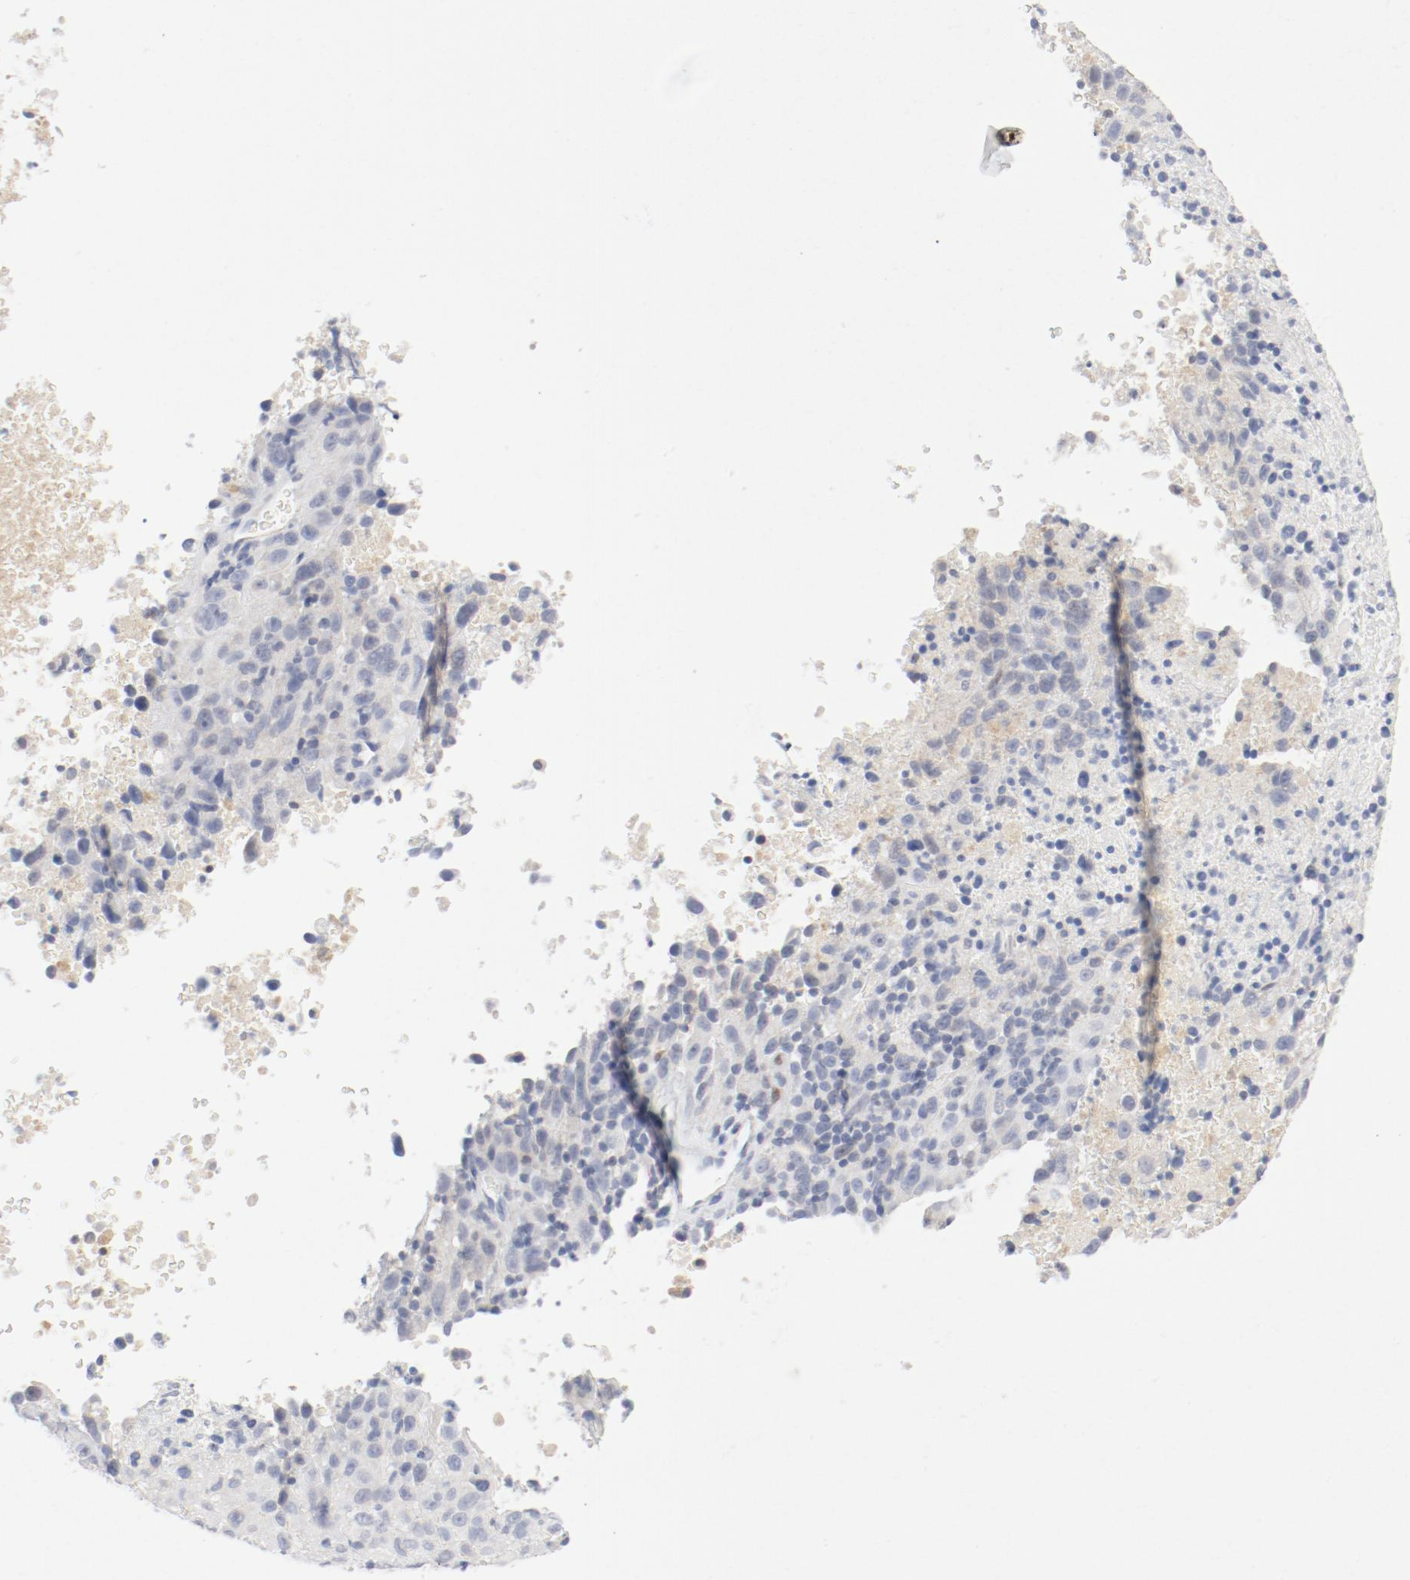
{"staining": {"intensity": "negative", "quantity": "none", "location": "none"}, "tissue": "melanoma", "cell_type": "Tumor cells", "image_type": "cancer", "snomed": [{"axis": "morphology", "description": "Malignant melanoma, Metastatic site"}, {"axis": "topography", "description": "Cerebral cortex"}], "caption": "Protein analysis of malignant melanoma (metastatic site) displays no significant expression in tumor cells.", "gene": "PGM1", "patient": {"sex": "female", "age": 52}}